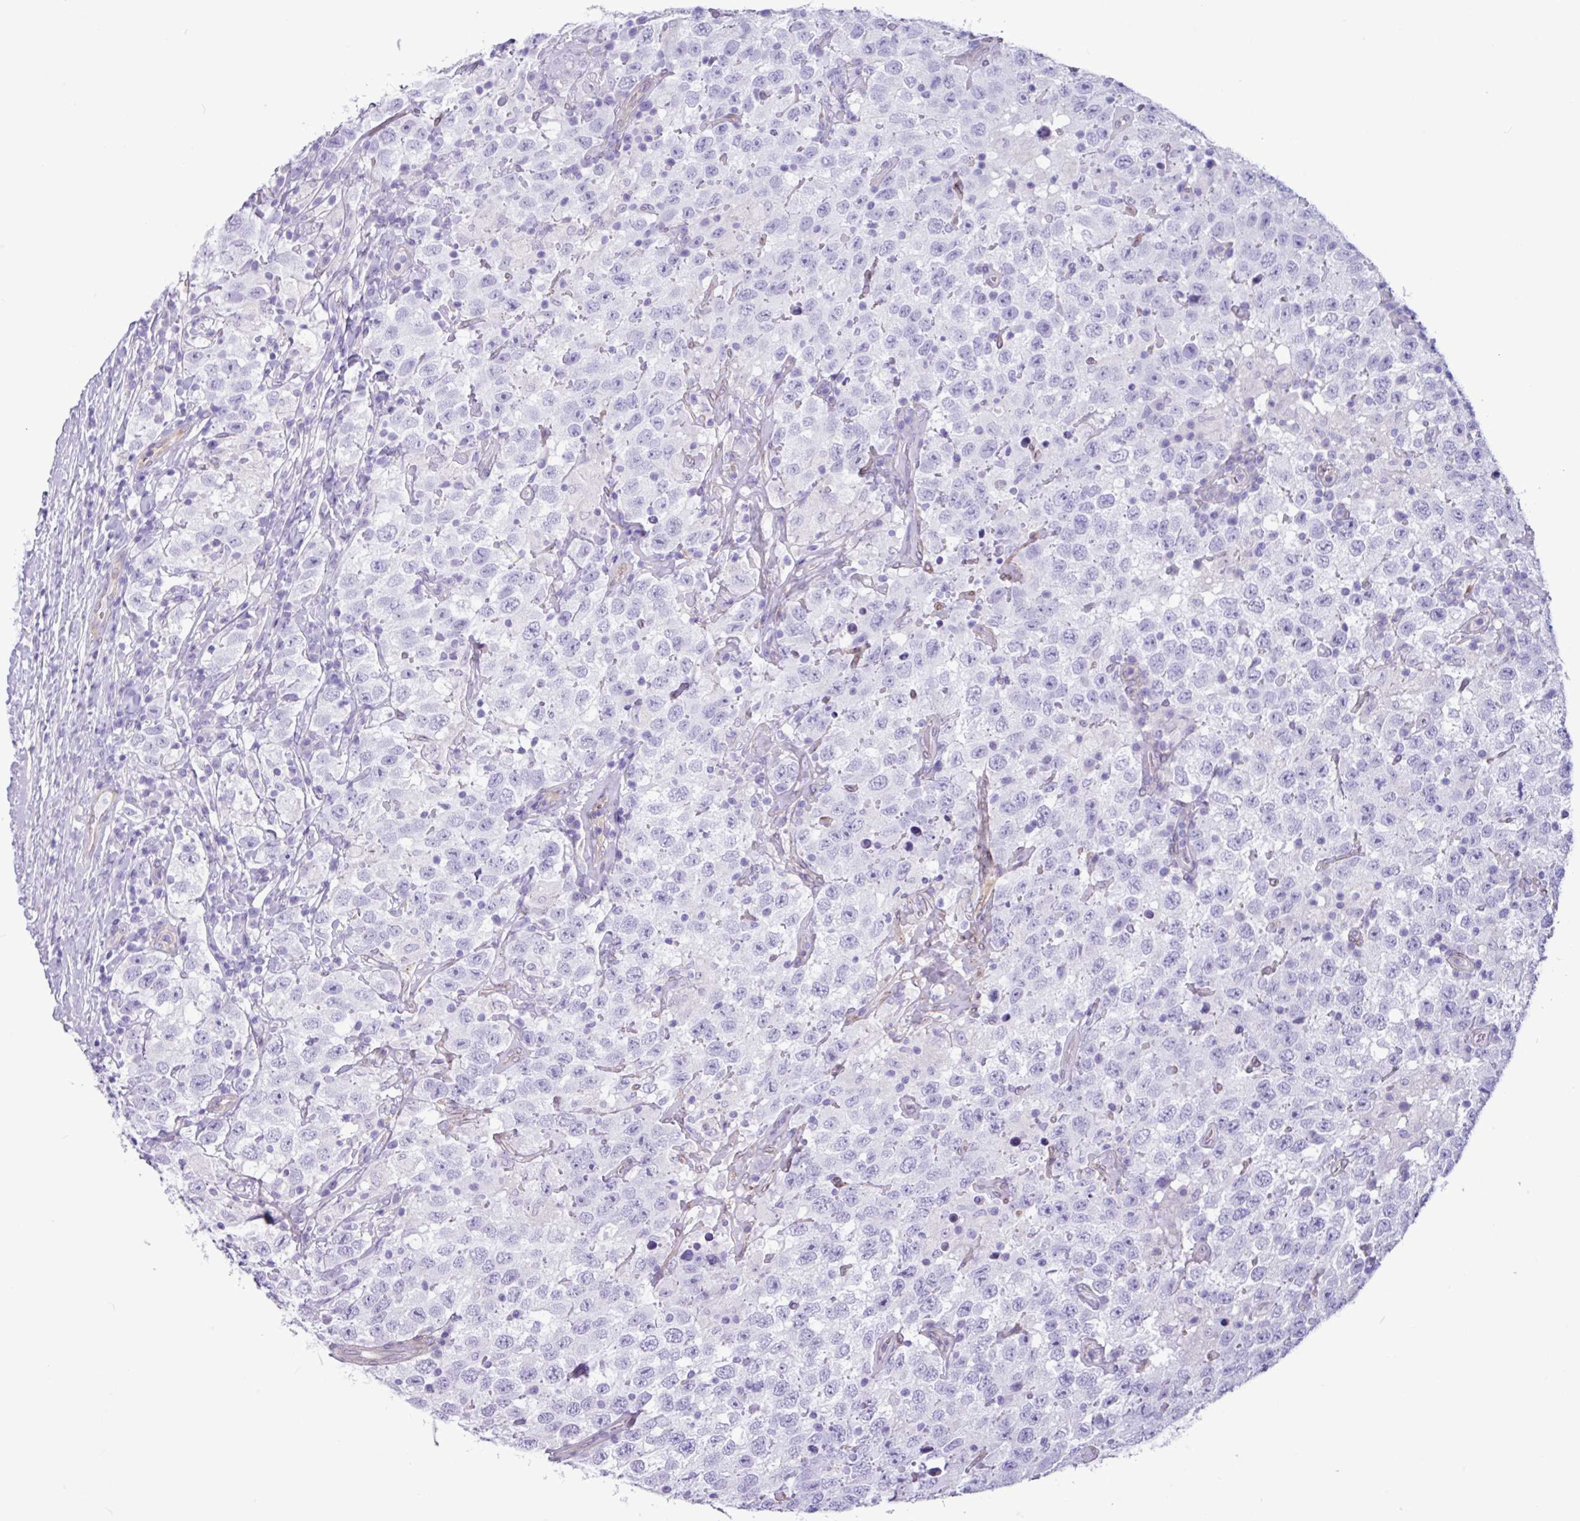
{"staining": {"intensity": "negative", "quantity": "none", "location": "none"}, "tissue": "testis cancer", "cell_type": "Tumor cells", "image_type": "cancer", "snomed": [{"axis": "morphology", "description": "Seminoma, NOS"}, {"axis": "topography", "description": "Testis"}], "caption": "IHC image of neoplastic tissue: human testis cancer (seminoma) stained with DAB (3,3'-diaminobenzidine) exhibits no significant protein expression in tumor cells. (DAB (3,3'-diaminobenzidine) IHC with hematoxylin counter stain).", "gene": "SLC38A1", "patient": {"sex": "male", "age": 41}}